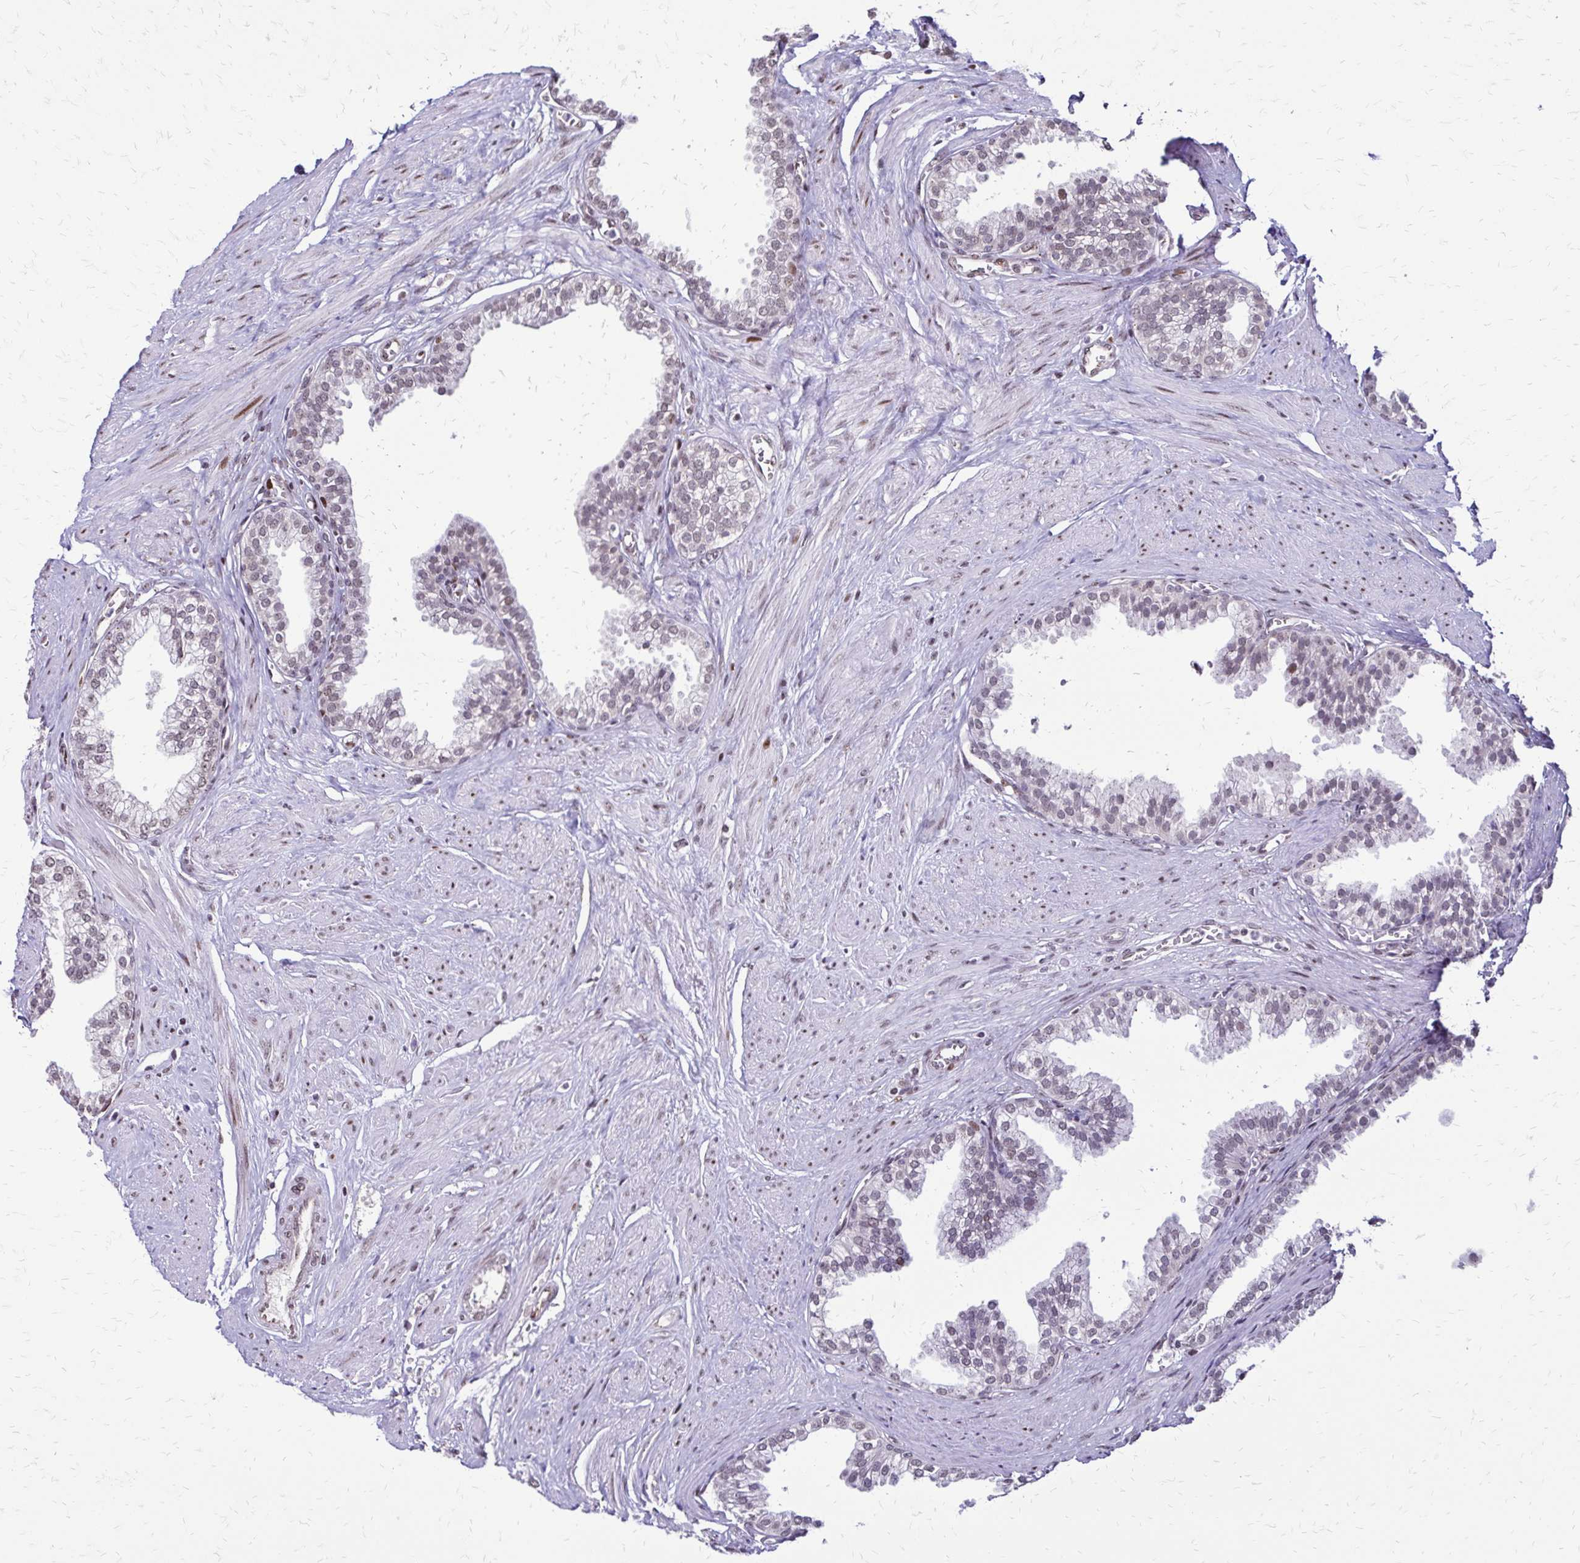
{"staining": {"intensity": "weak", "quantity": "<25%", "location": "nuclear"}, "tissue": "prostate", "cell_type": "Glandular cells", "image_type": "normal", "snomed": [{"axis": "morphology", "description": "Normal tissue, NOS"}, {"axis": "topography", "description": "Prostate"}, {"axis": "topography", "description": "Peripheral nerve tissue"}], "caption": "High power microscopy photomicrograph of an immunohistochemistry photomicrograph of normal prostate, revealing no significant positivity in glandular cells.", "gene": "TOB1", "patient": {"sex": "male", "age": 55}}